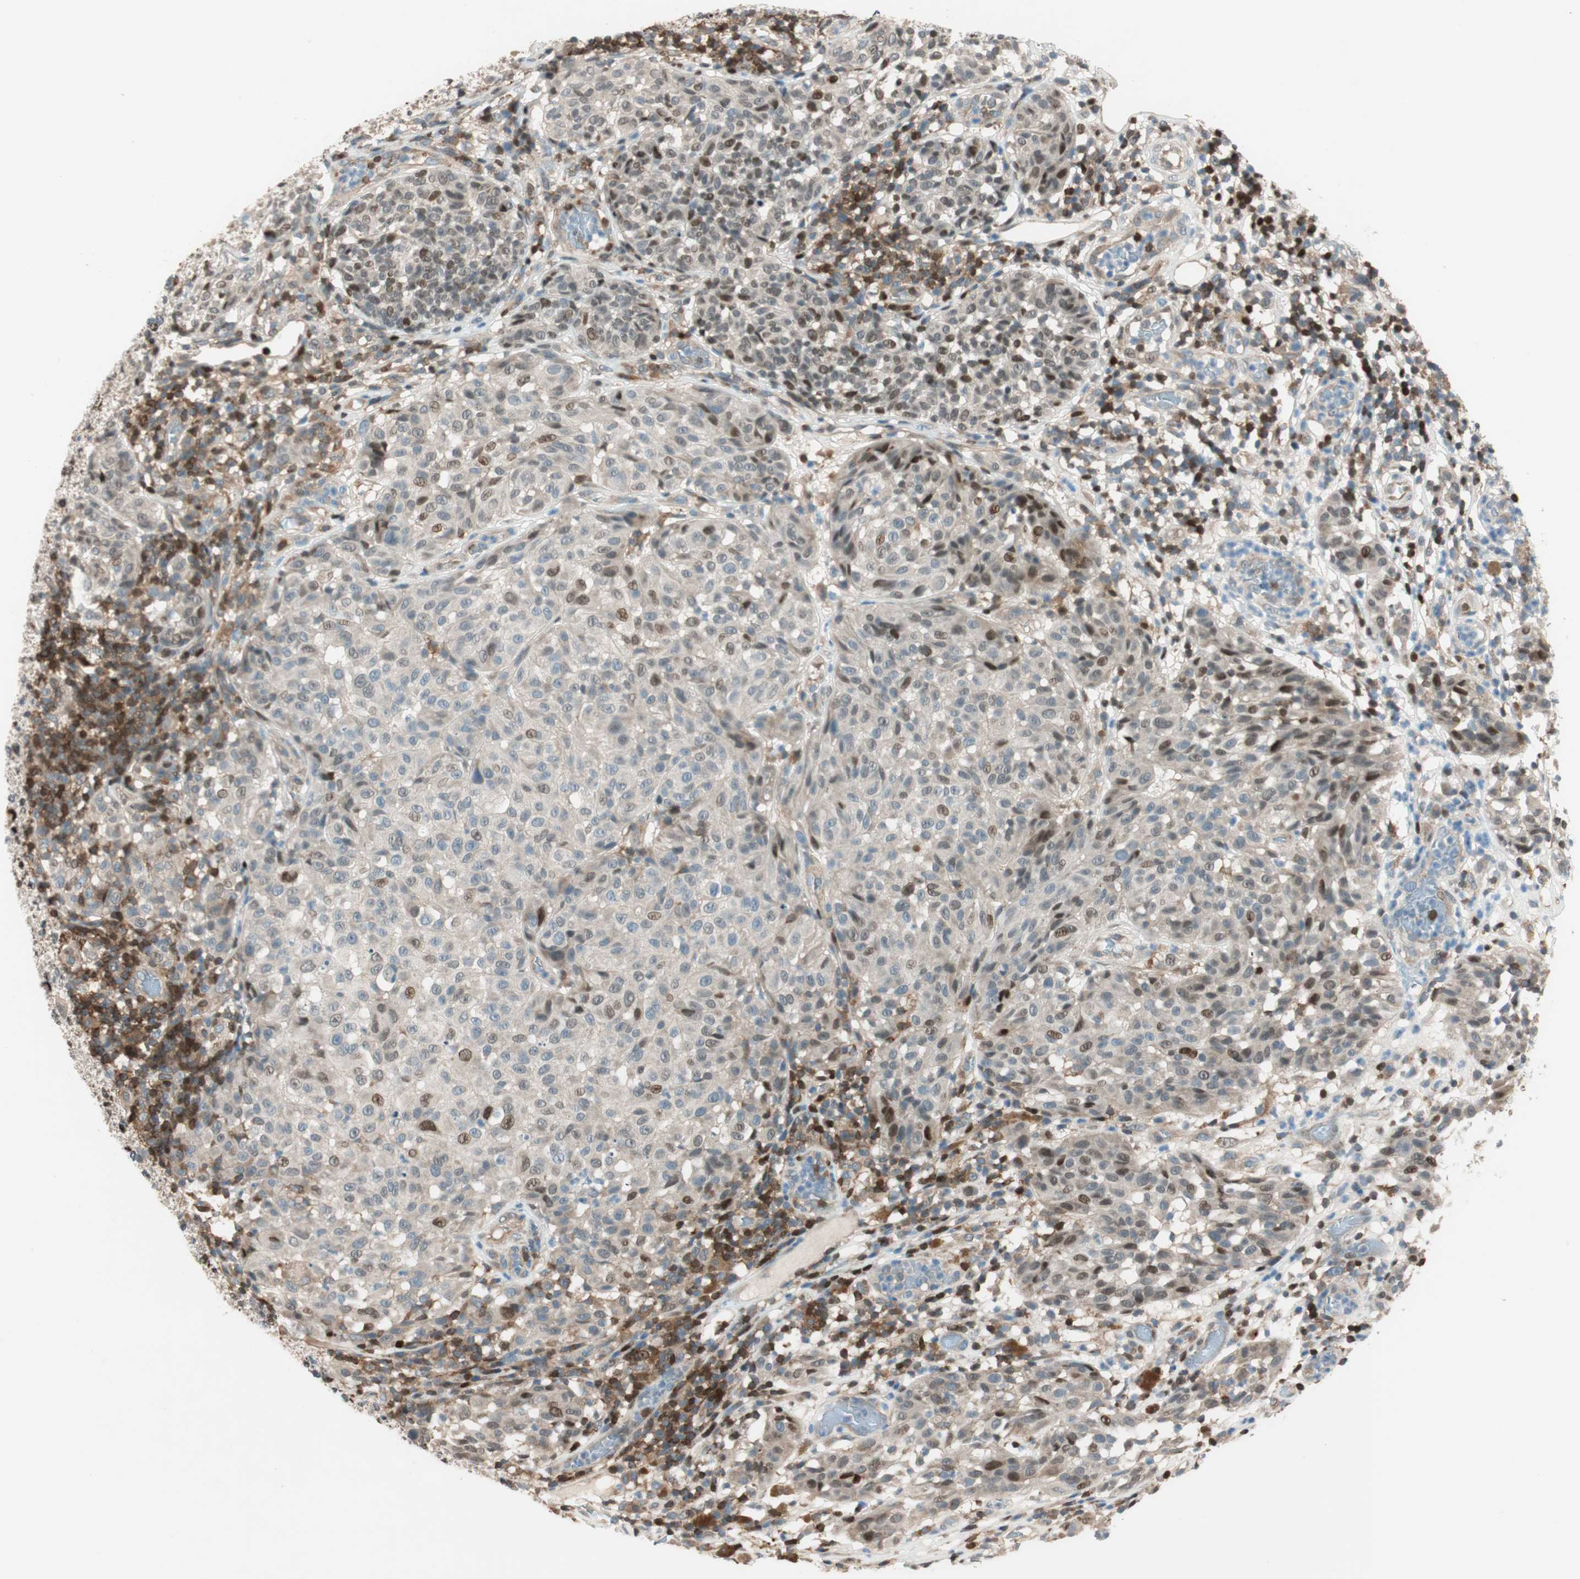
{"staining": {"intensity": "moderate", "quantity": "25%-75%", "location": "cytoplasmic/membranous,nuclear"}, "tissue": "melanoma", "cell_type": "Tumor cells", "image_type": "cancer", "snomed": [{"axis": "morphology", "description": "Malignant melanoma, NOS"}, {"axis": "topography", "description": "Skin"}], "caption": "Malignant melanoma tissue shows moderate cytoplasmic/membranous and nuclear staining in about 25%-75% of tumor cells, visualized by immunohistochemistry.", "gene": "BIN1", "patient": {"sex": "female", "age": 46}}